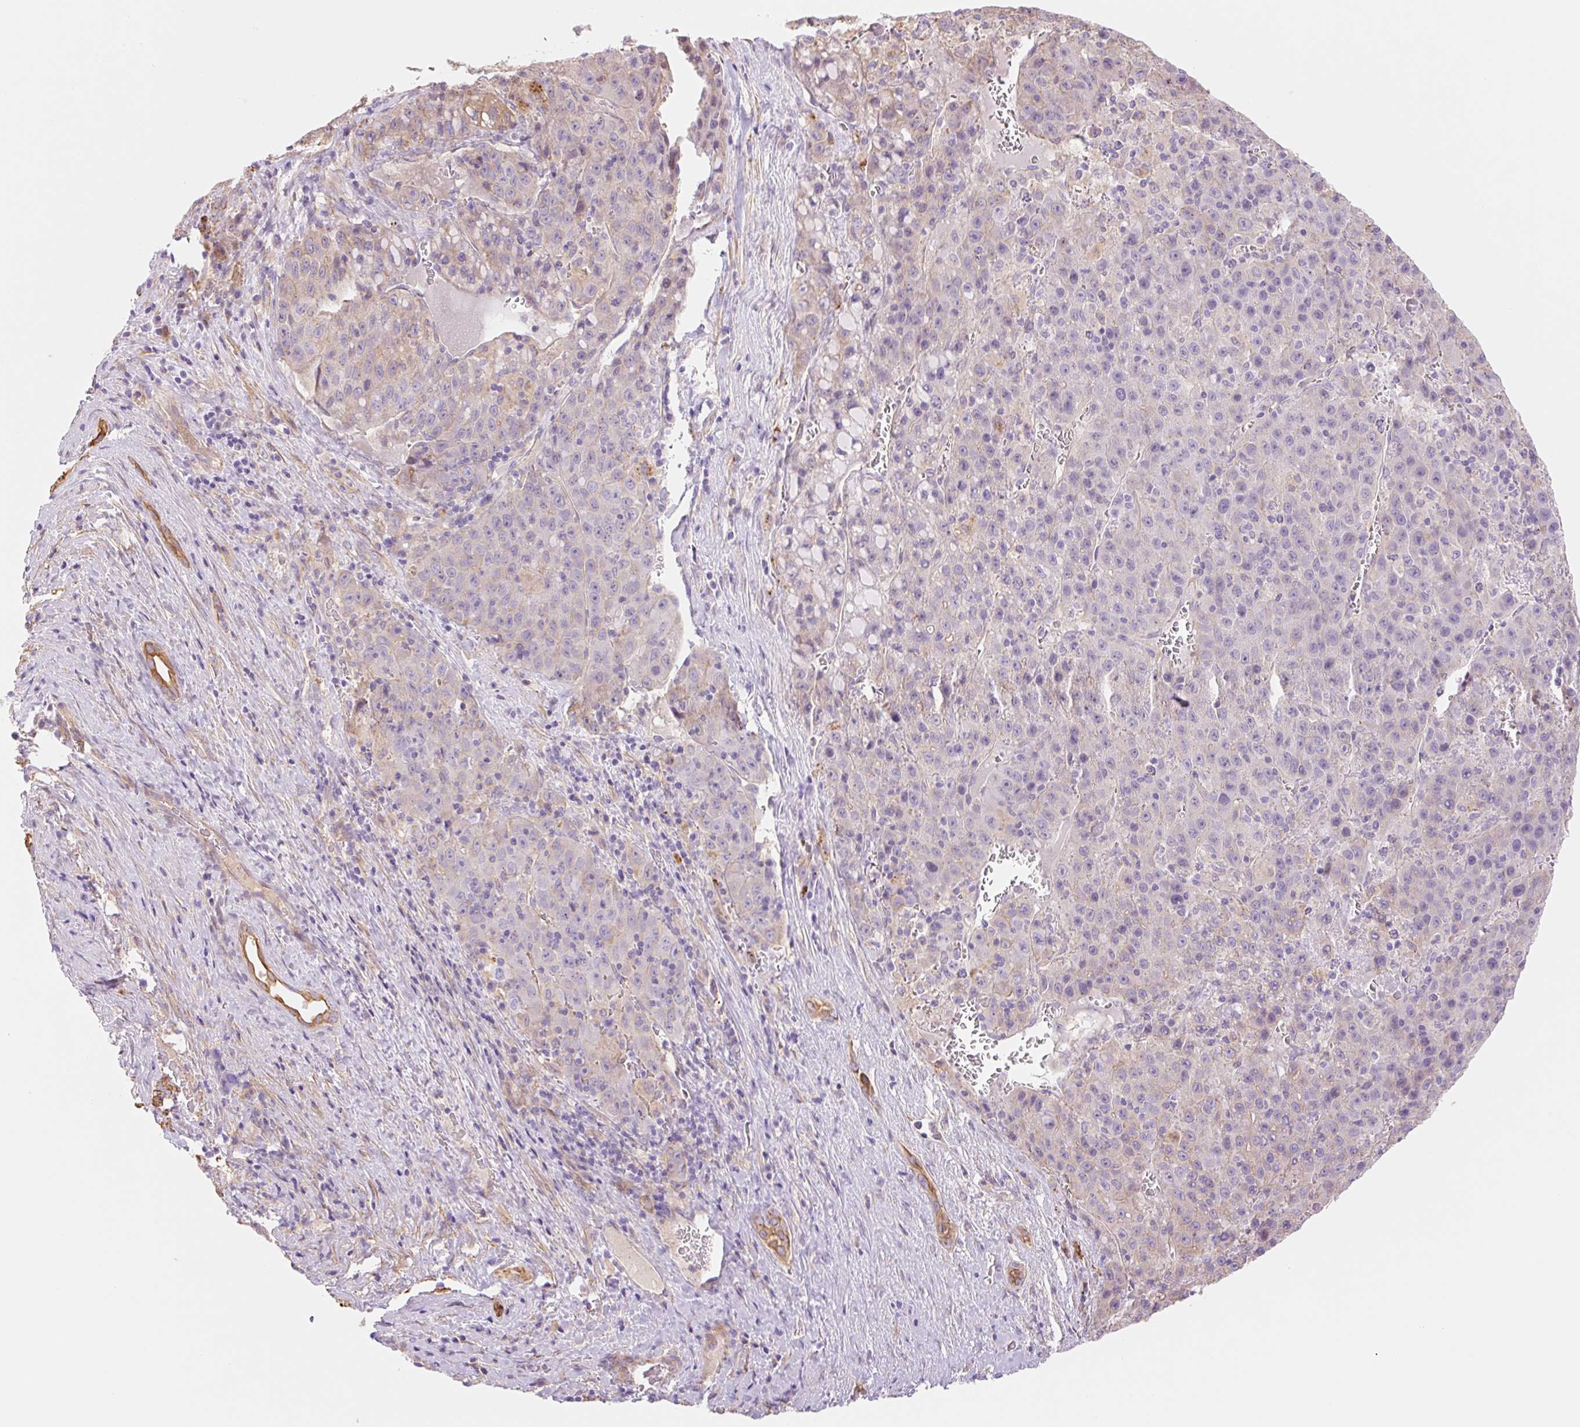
{"staining": {"intensity": "weak", "quantity": "<25%", "location": "cytoplasmic/membranous"}, "tissue": "liver cancer", "cell_type": "Tumor cells", "image_type": "cancer", "snomed": [{"axis": "morphology", "description": "Carcinoma, Hepatocellular, NOS"}, {"axis": "topography", "description": "Liver"}], "caption": "Immunohistochemistry micrograph of neoplastic tissue: human liver cancer (hepatocellular carcinoma) stained with DAB displays no significant protein positivity in tumor cells.", "gene": "NLRP5", "patient": {"sex": "female", "age": 53}}